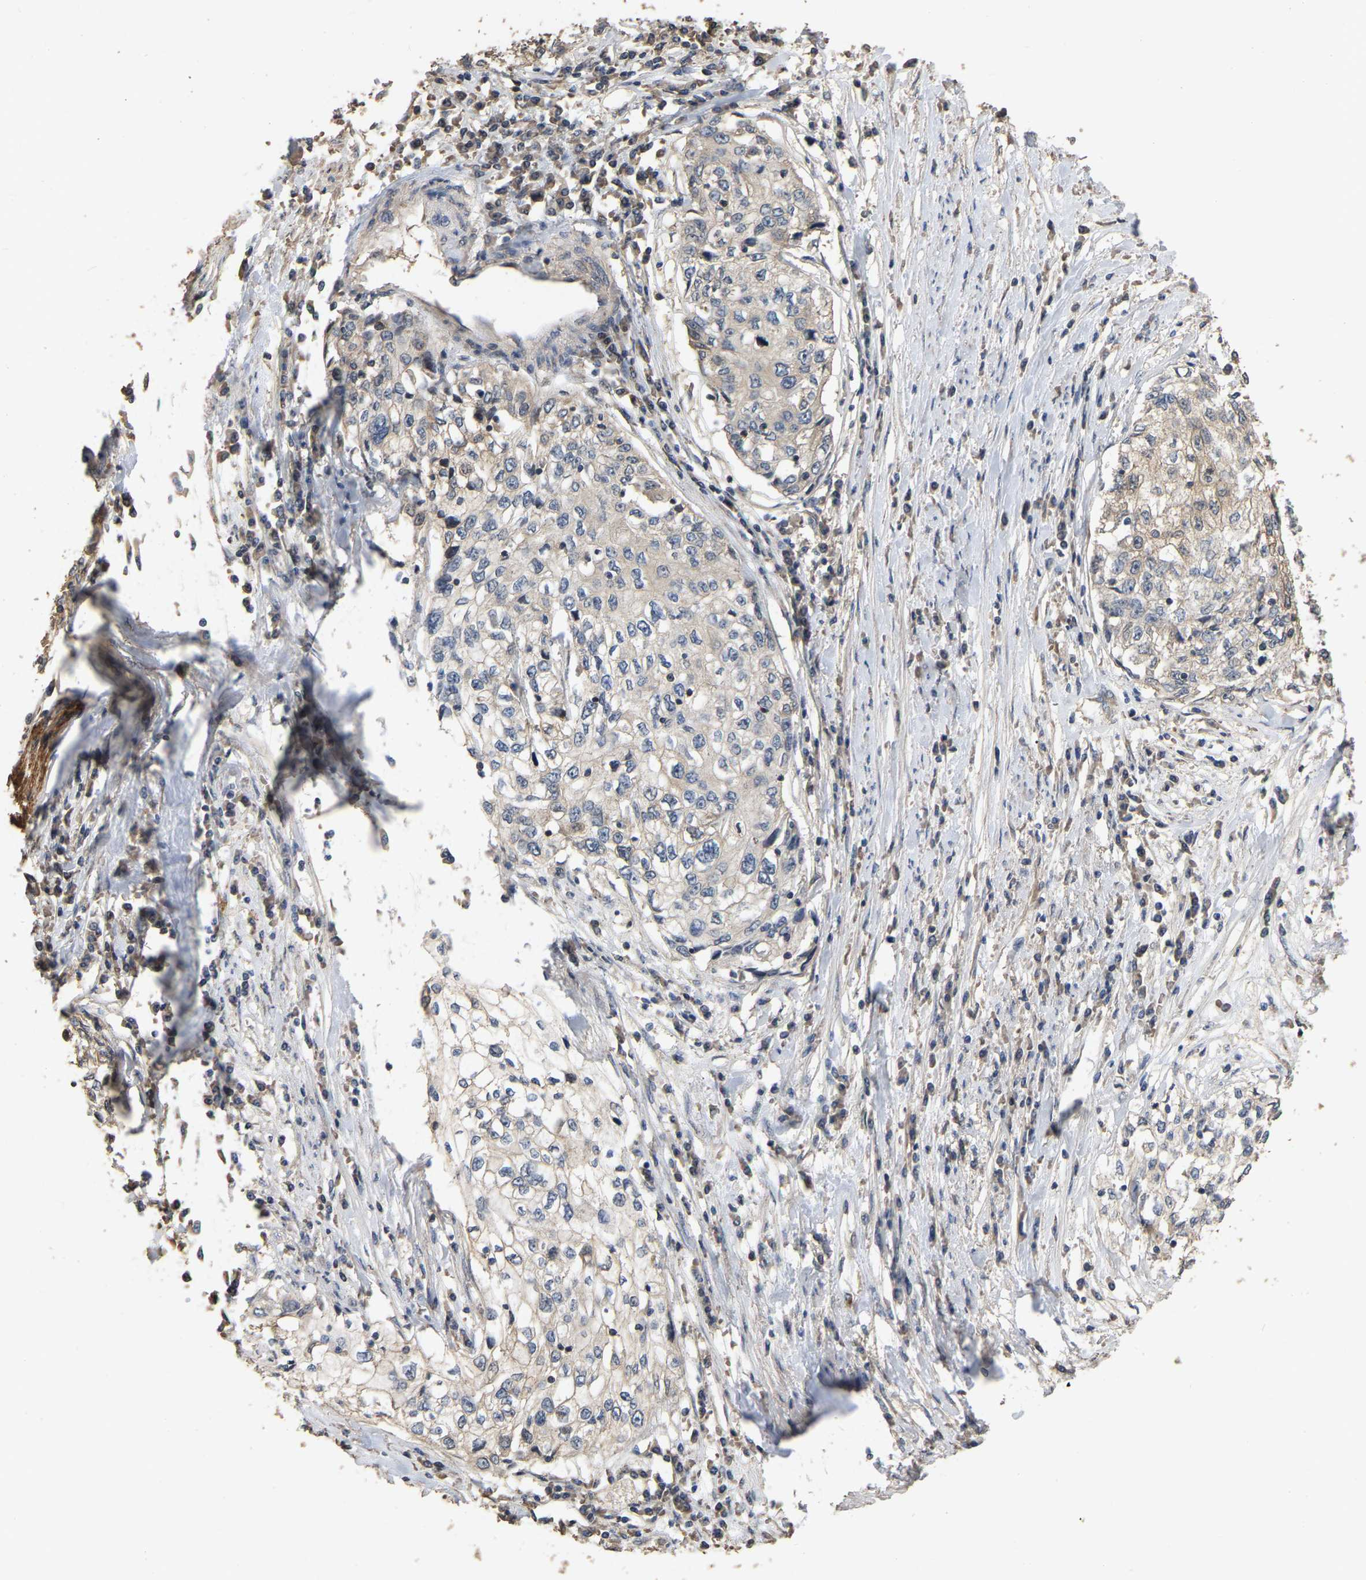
{"staining": {"intensity": "negative", "quantity": "none", "location": "none"}, "tissue": "cervical cancer", "cell_type": "Tumor cells", "image_type": "cancer", "snomed": [{"axis": "morphology", "description": "Squamous cell carcinoma, NOS"}, {"axis": "topography", "description": "Cervix"}], "caption": "Immunohistochemical staining of human cervical cancer shows no significant expression in tumor cells.", "gene": "NCS1", "patient": {"sex": "female", "age": 57}}